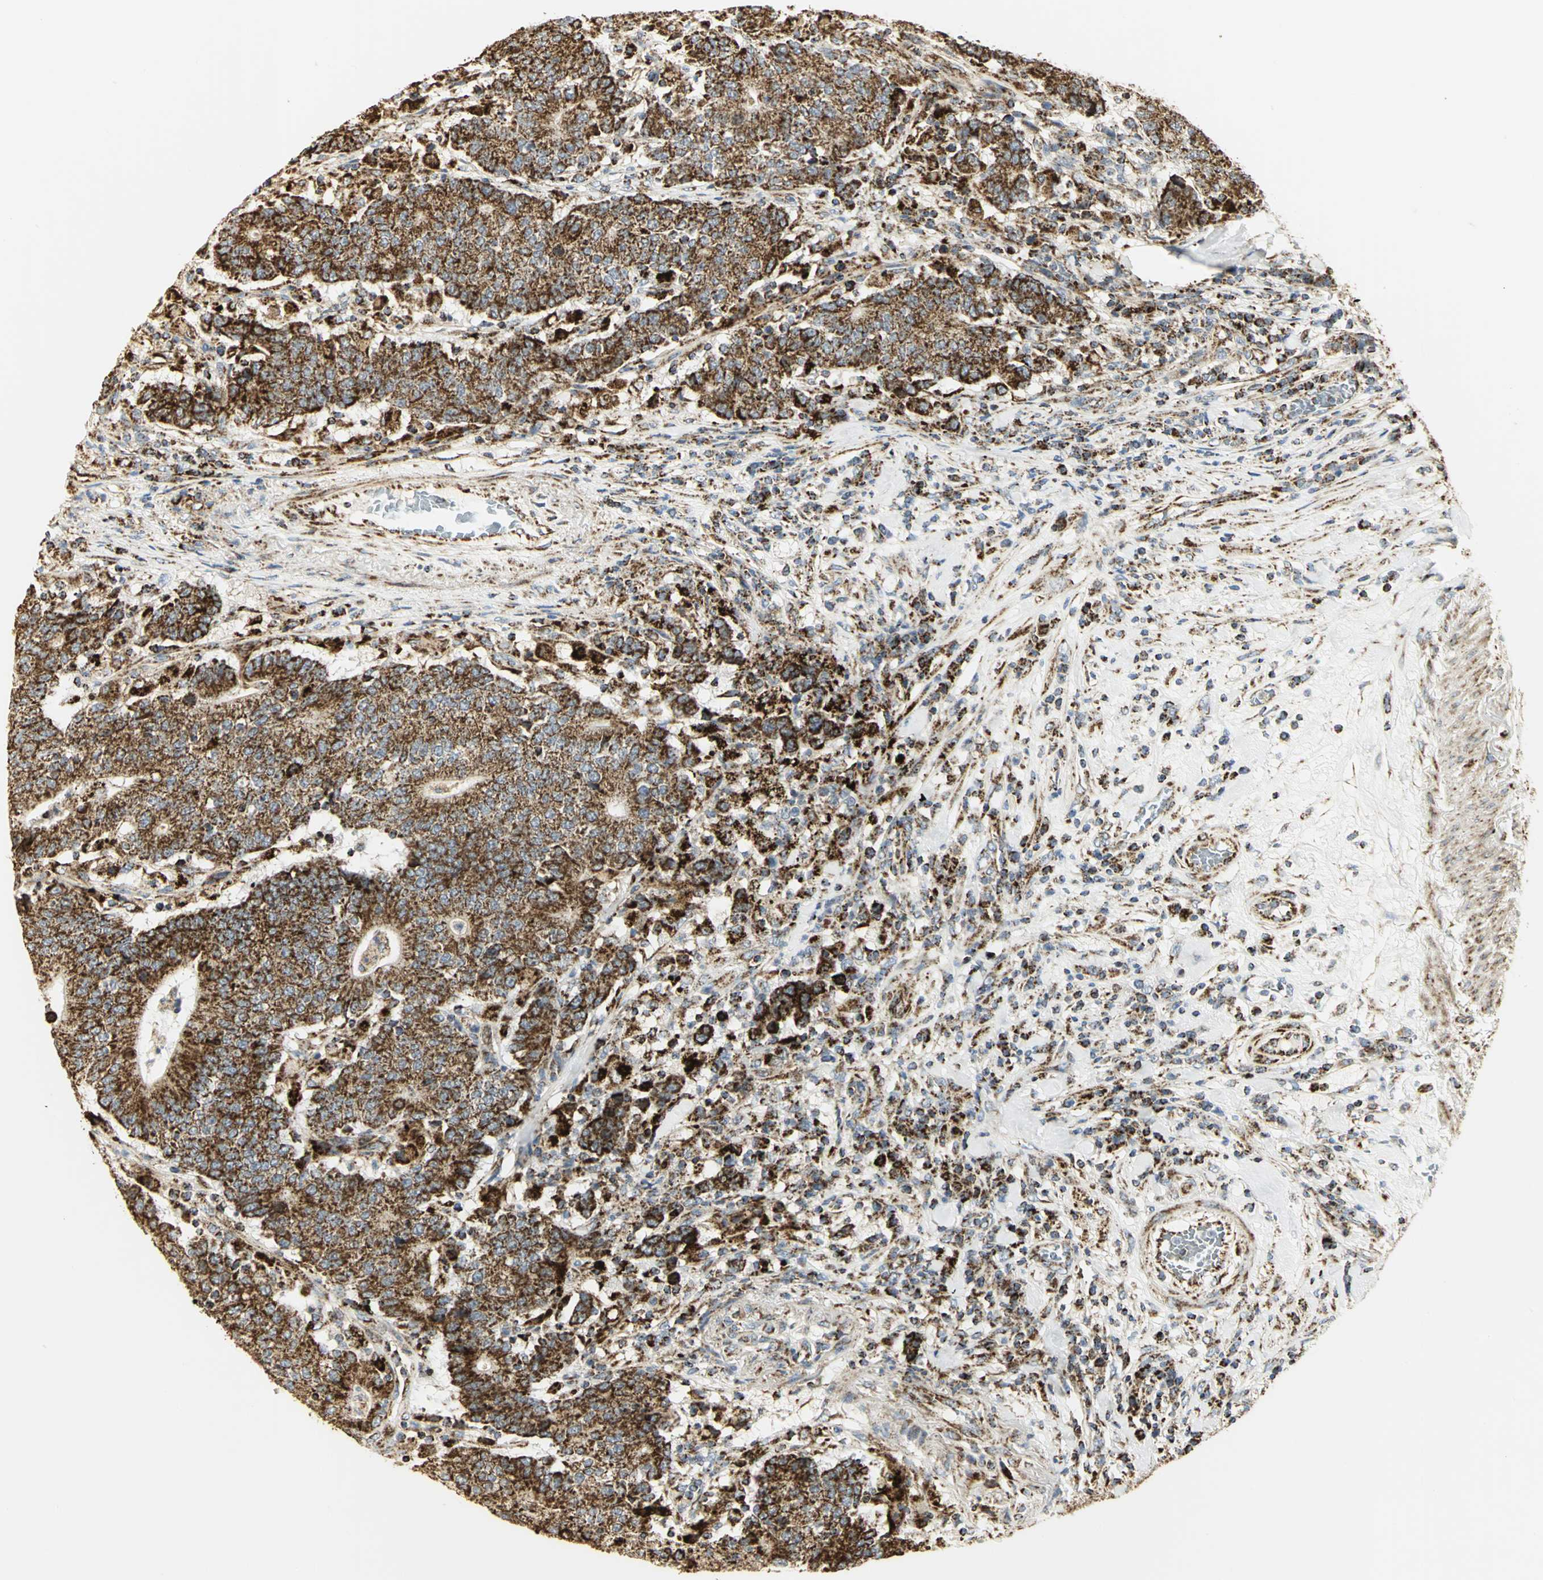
{"staining": {"intensity": "strong", "quantity": ">75%", "location": "cytoplasmic/membranous"}, "tissue": "colorectal cancer", "cell_type": "Tumor cells", "image_type": "cancer", "snomed": [{"axis": "morphology", "description": "Normal tissue, NOS"}, {"axis": "morphology", "description": "Adenocarcinoma, NOS"}, {"axis": "topography", "description": "Colon"}], "caption": "Immunohistochemistry histopathology image of colorectal cancer (adenocarcinoma) stained for a protein (brown), which demonstrates high levels of strong cytoplasmic/membranous staining in approximately >75% of tumor cells.", "gene": "VDAC1", "patient": {"sex": "female", "age": 75}}